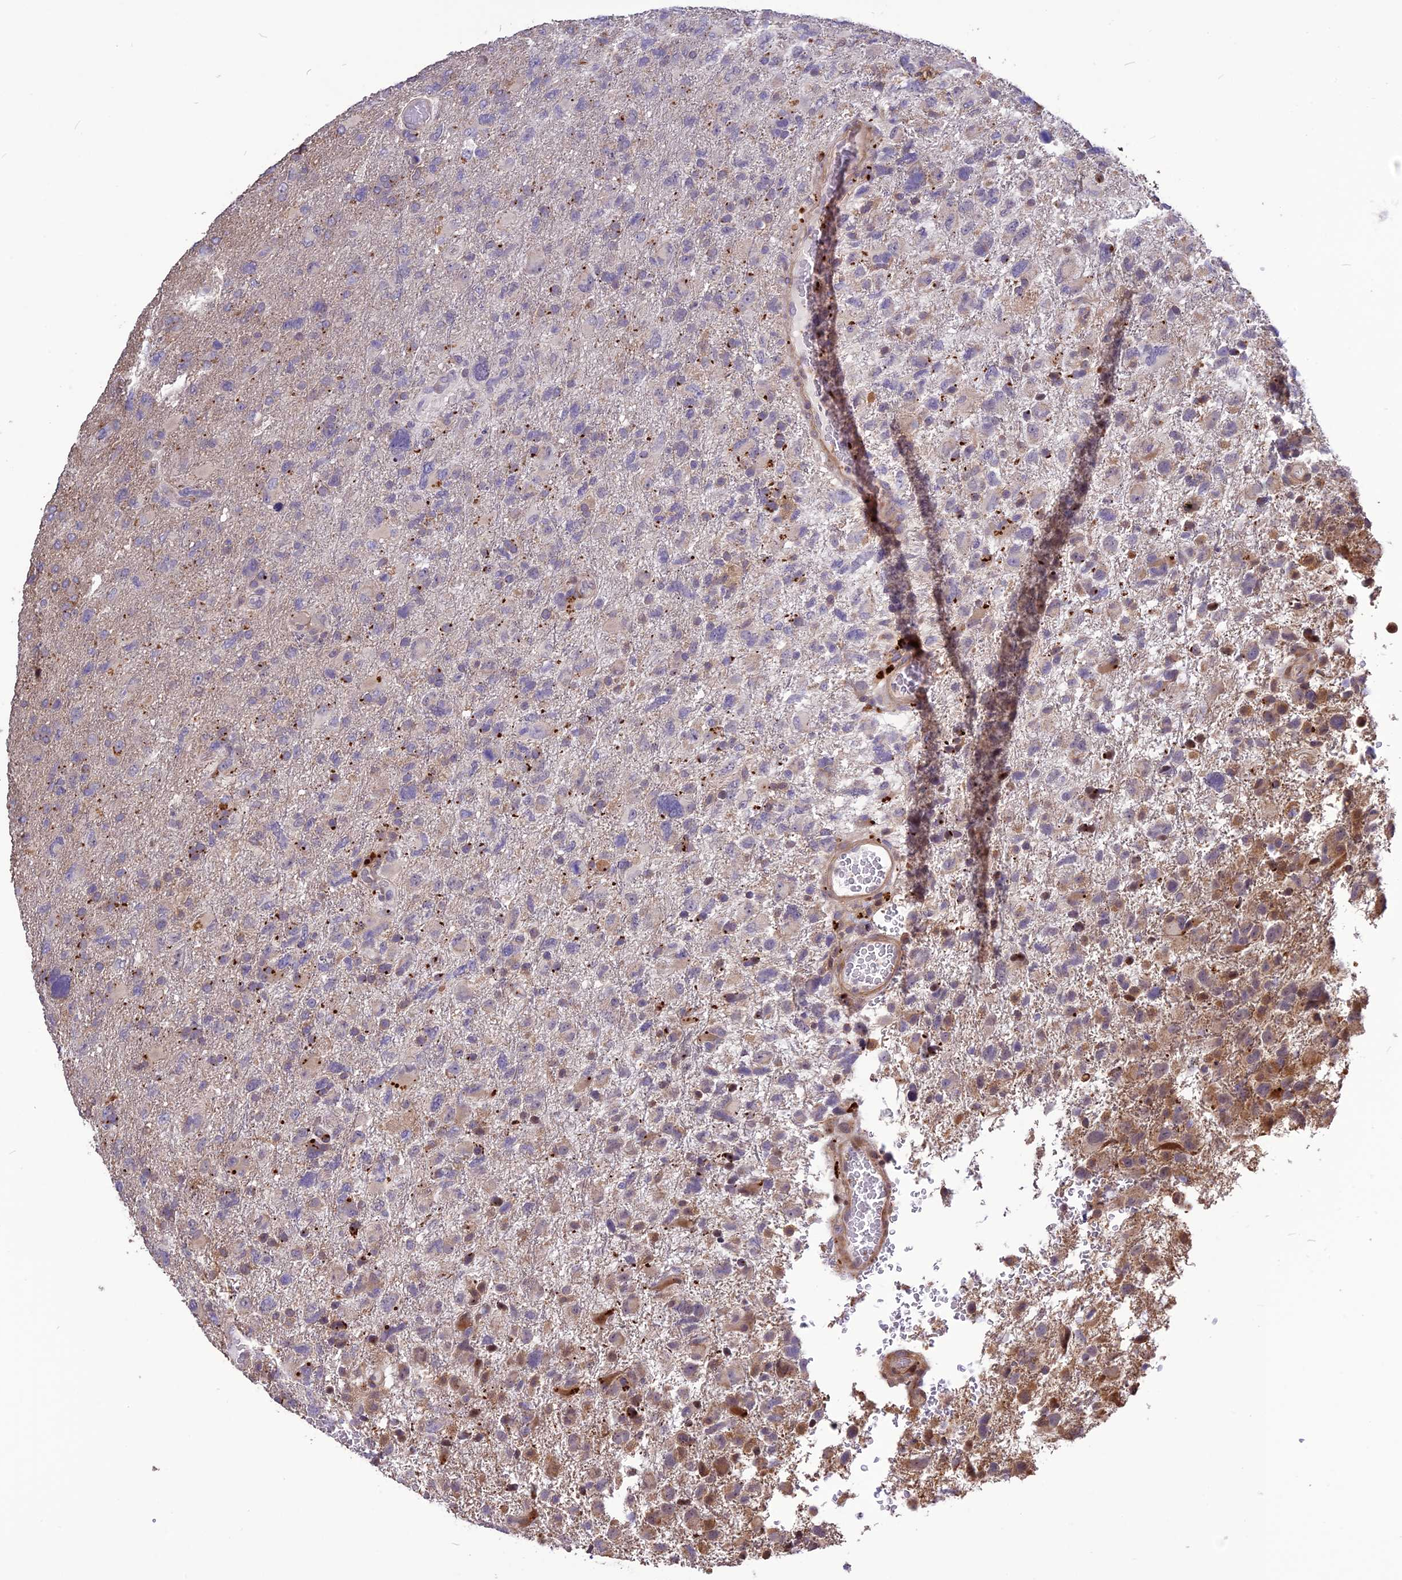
{"staining": {"intensity": "weak", "quantity": "<25%", "location": "cytoplasmic/membranous"}, "tissue": "glioma", "cell_type": "Tumor cells", "image_type": "cancer", "snomed": [{"axis": "morphology", "description": "Glioma, malignant, High grade"}, {"axis": "topography", "description": "Brain"}], "caption": "A histopathology image of human glioma is negative for staining in tumor cells.", "gene": "SPG21", "patient": {"sex": "male", "age": 61}}